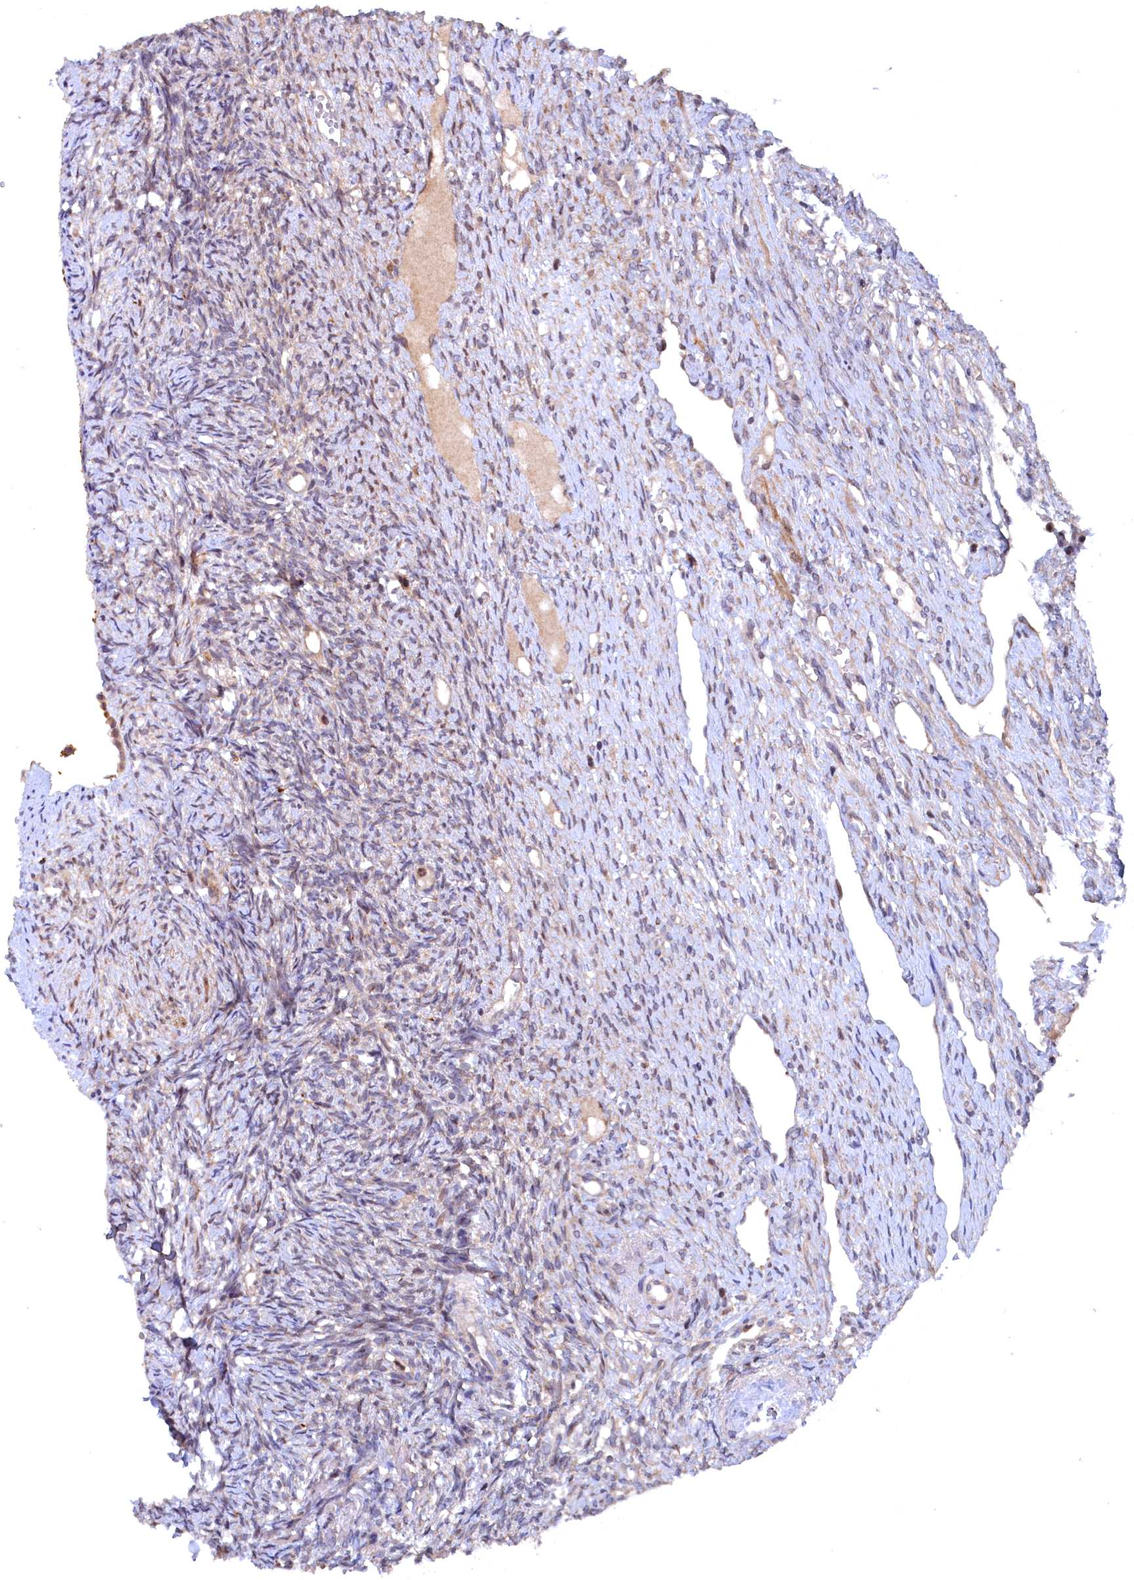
{"staining": {"intensity": "weak", "quantity": "25%-75%", "location": "cytoplasmic/membranous"}, "tissue": "ovary", "cell_type": "Ovarian stroma cells", "image_type": "normal", "snomed": [{"axis": "morphology", "description": "Normal tissue, NOS"}, {"axis": "topography", "description": "Ovary"}], "caption": "Ovary stained with a brown dye shows weak cytoplasmic/membranous positive staining in approximately 25%-75% of ovarian stroma cells.", "gene": "TMC5", "patient": {"sex": "female", "age": 51}}